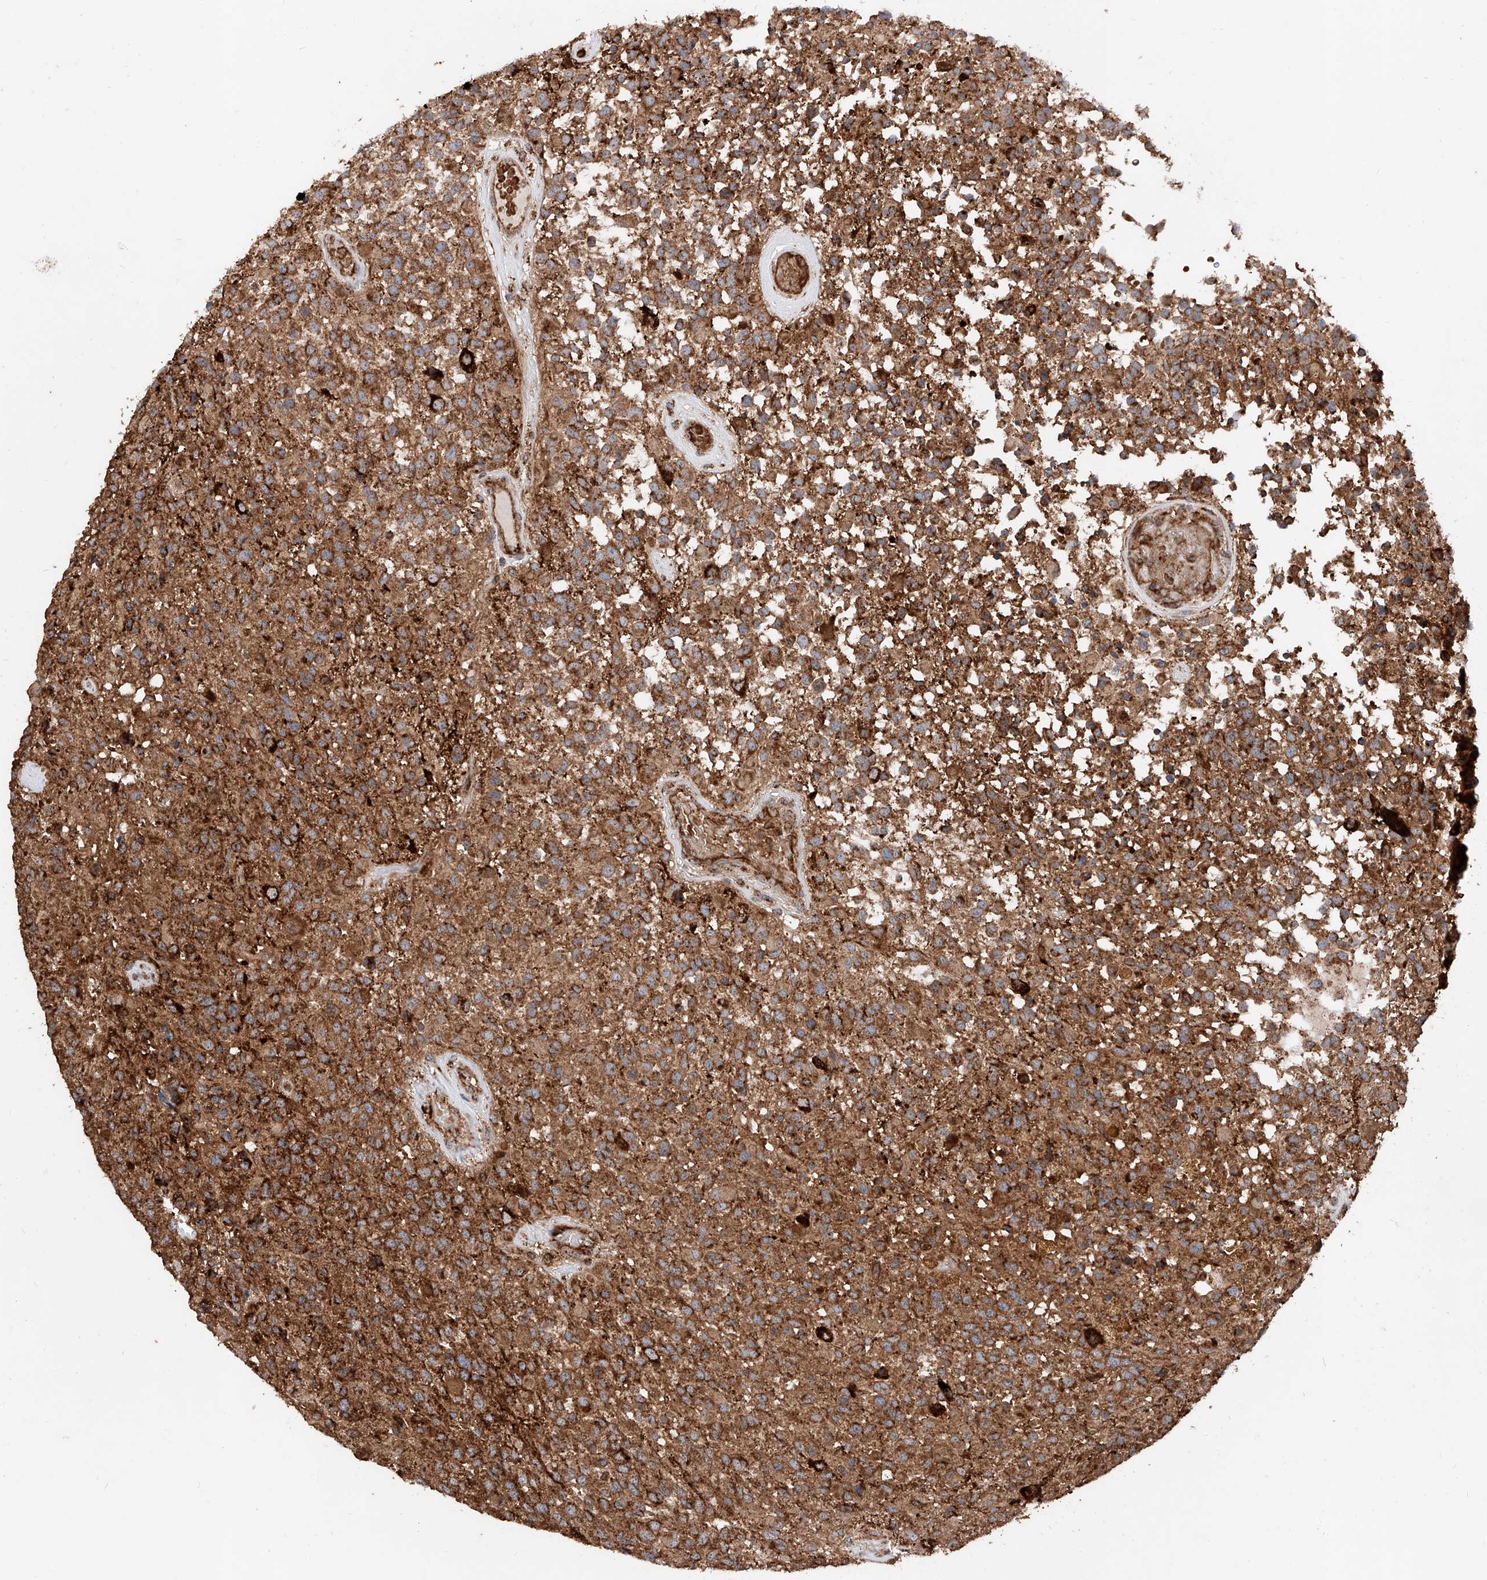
{"staining": {"intensity": "moderate", "quantity": ">75%", "location": "cytoplasmic/membranous"}, "tissue": "glioma", "cell_type": "Tumor cells", "image_type": "cancer", "snomed": [{"axis": "morphology", "description": "Glioma, malignant, High grade"}, {"axis": "morphology", "description": "Glioblastoma, NOS"}, {"axis": "topography", "description": "Brain"}], "caption": "A high-resolution histopathology image shows immunohistochemistry (IHC) staining of glioma, which demonstrates moderate cytoplasmic/membranous staining in approximately >75% of tumor cells. (Stains: DAB in brown, nuclei in blue, Microscopy: brightfield microscopy at high magnification).", "gene": "PISD", "patient": {"sex": "male", "age": 60}}